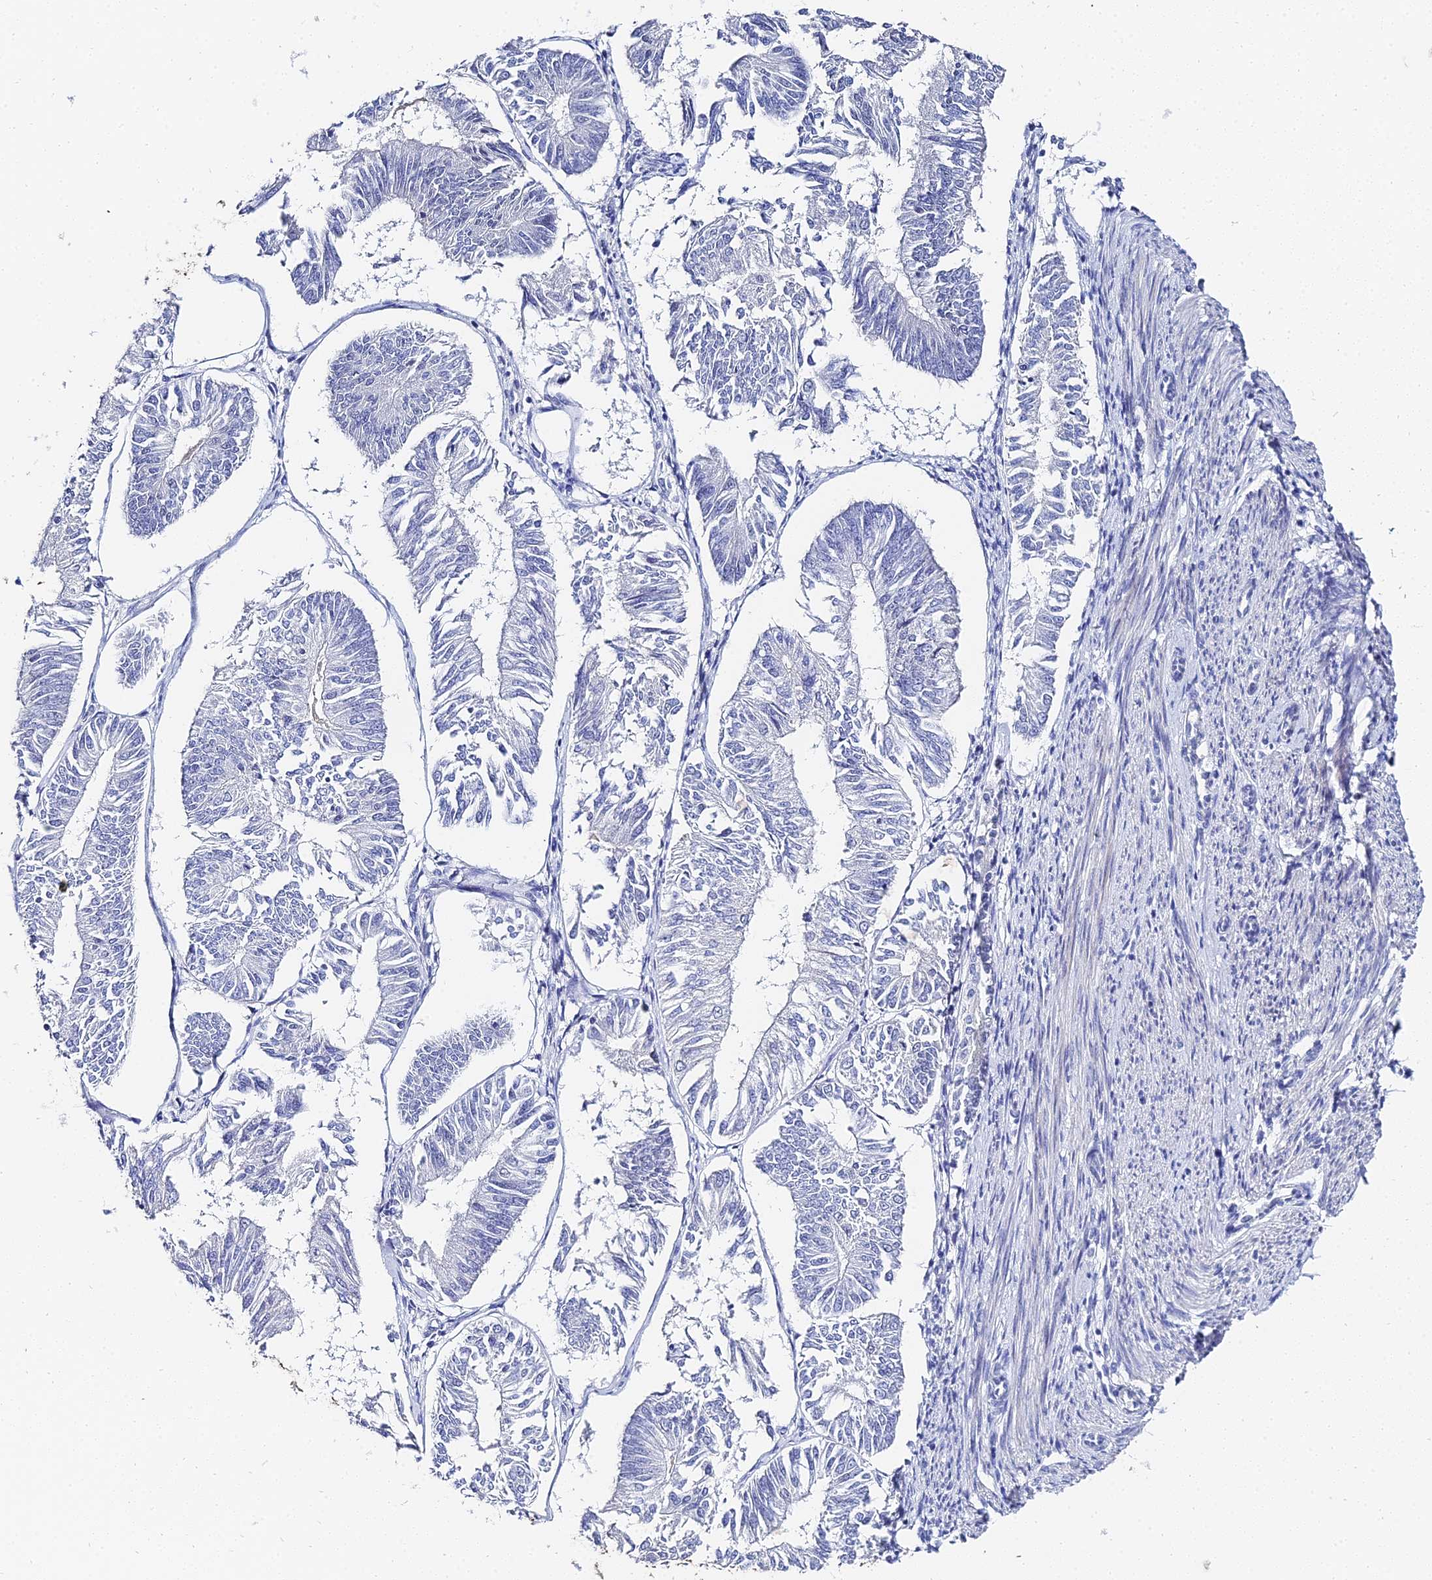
{"staining": {"intensity": "negative", "quantity": "none", "location": "none"}, "tissue": "endometrial cancer", "cell_type": "Tumor cells", "image_type": "cancer", "snomed": [{"axis": "morphology", "description": "Adenocarcinoma, NOS"}, {"axis": "topography", "description": "Endometrium"}], "caption": "Tumor cells show no significant staining in endometrial cancer (adenocarcinoma).", "gene": "KRT17", "patient": {"sex": "female", "age": 58}}